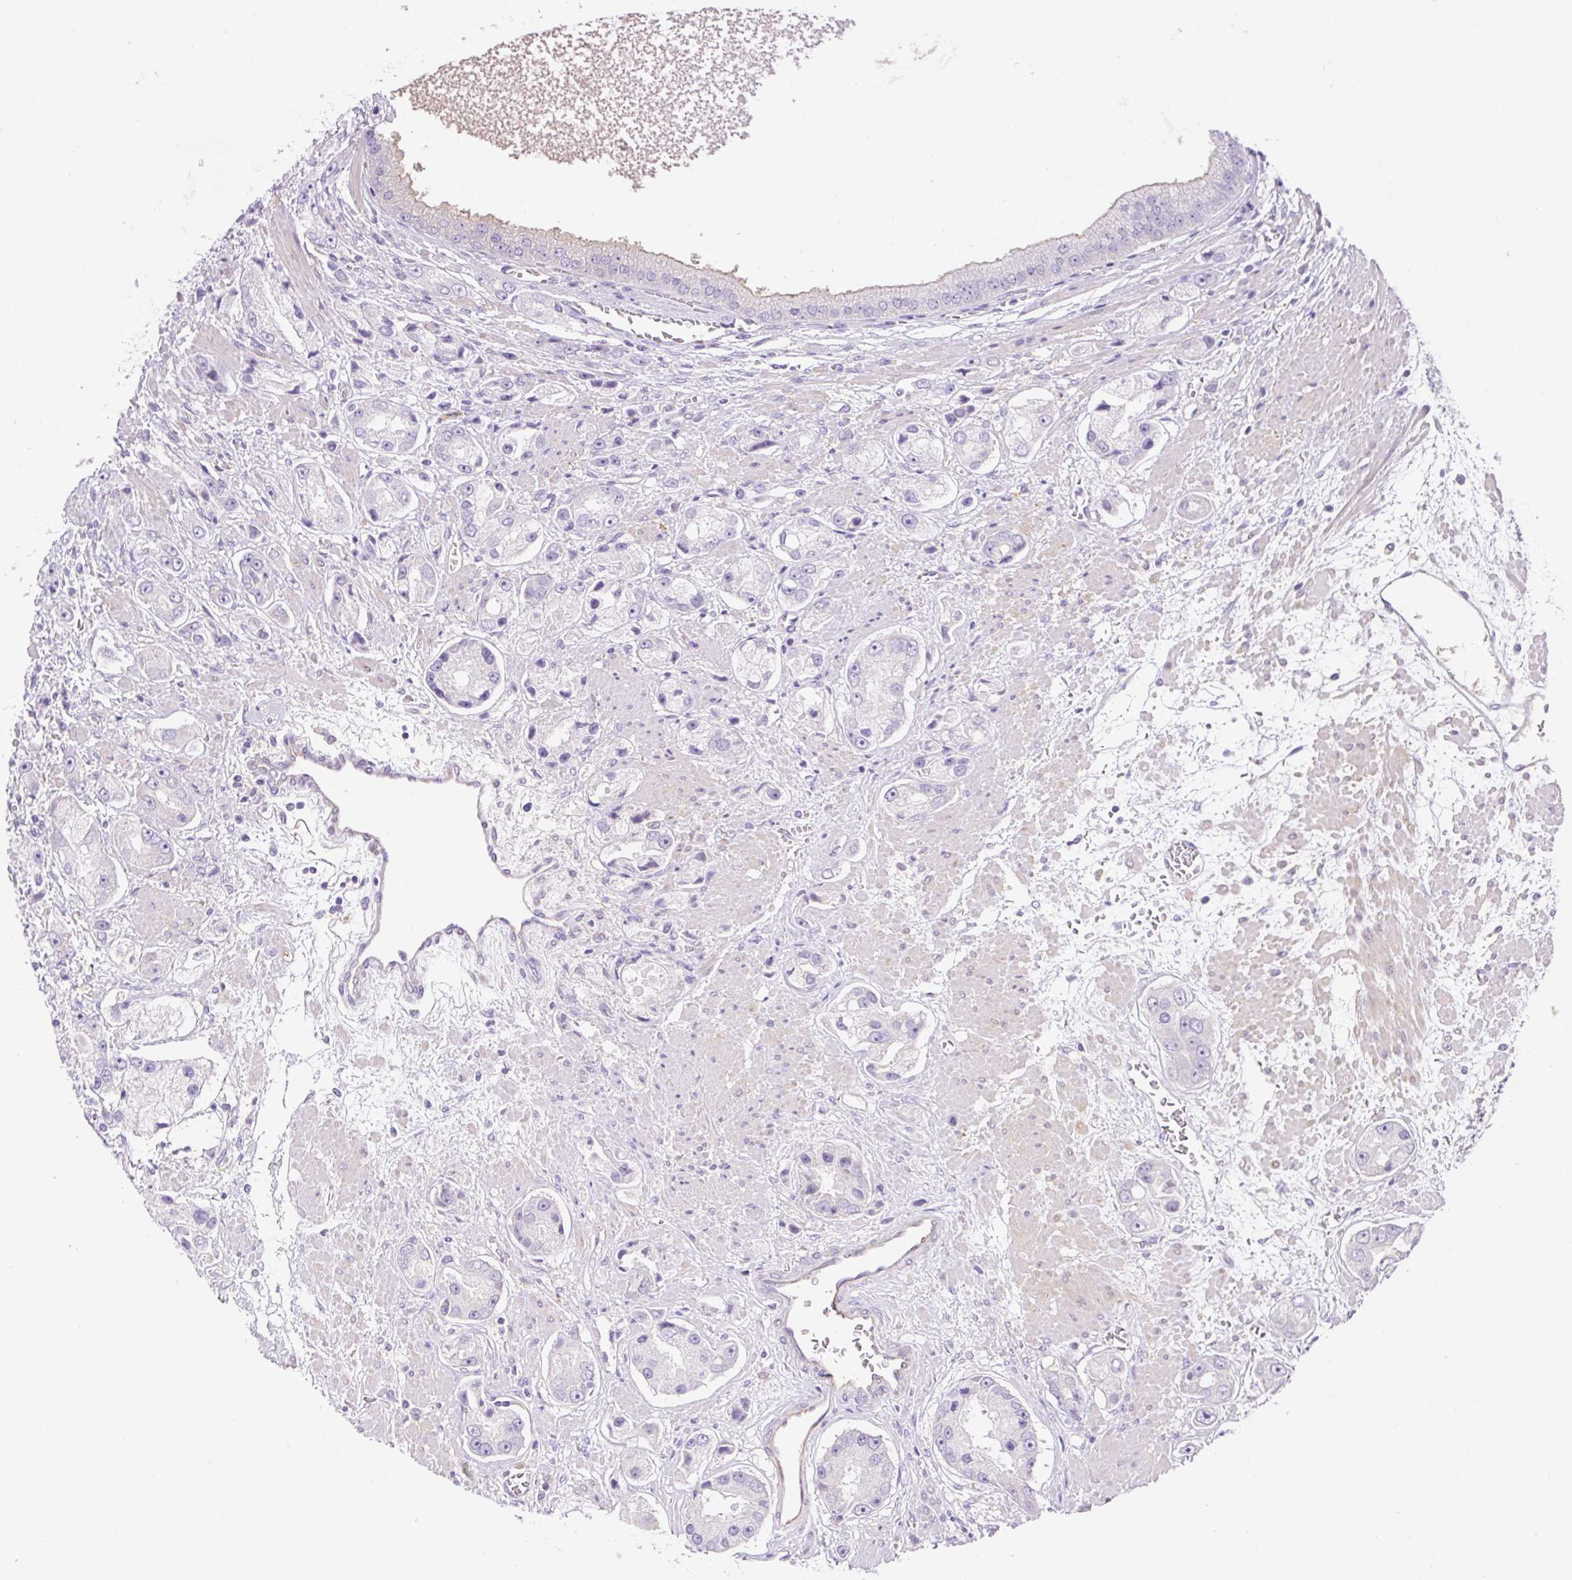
{"staining": {"intensity": "negative", "quantity": "none", "location": "none"}, "tissue": "prostate cancer", "cell_type": "Tumor cells", "image_type": "cancer", "snomed": [{"axis": "morphology", "description": "Adenocarcinoma, High grade"}, {"axis": "topography", "description": "Prostate"}], "caption": "High magnification brightfield microscopy of adenocarcinoma (high-grade) (prostate) stained with DAB (brown) and counterstained with hematoxylin (blue): tumor cells show no significant positivity. The staining is performed using DAB brown chromogen with nuclei counter-stained in using hematoxylin.", "gene": "CAMK2B", "patient": {"sex": "male", "age": 67}}